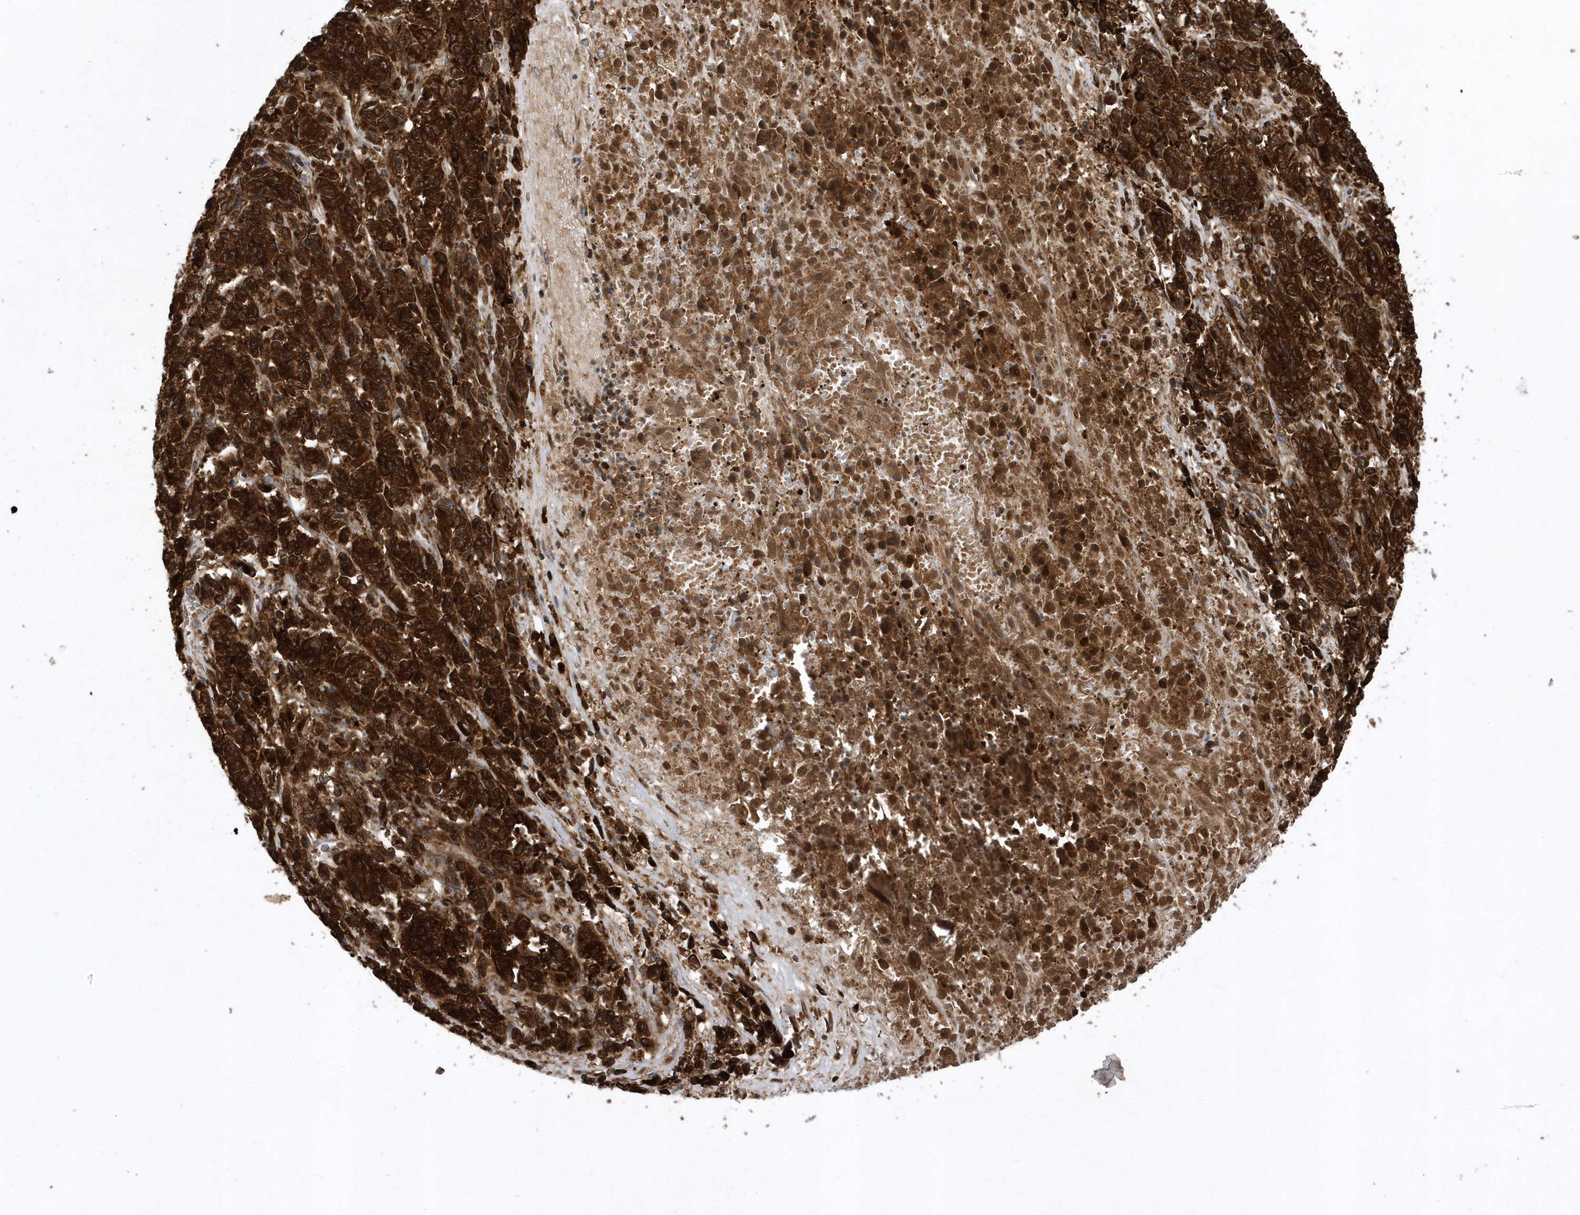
{"staining": {"intensity": "strong", "quantity": ">75%", "location": "cytoplasmic/membranous,nuclear"}, "tissue": "melanoma", "cell_type": "Tumor cells", "image_type": "cancer", "snomed": [{"axis": "morphology", "description": "Malignant melanoma, Metastatic site"}, {"axis": "topography", "description": "Lung"}], "caption": "This image displays melanoma stained with immunohistochemistry (IHC) to label a protein in brown. The cytoplasmic/membranous and nuclear of tumor cells show strong positivity for the protein. Nuclei are counter-stained blue.", "gene": "PAICS", "patient": {"sex": "male", "age": 64}}